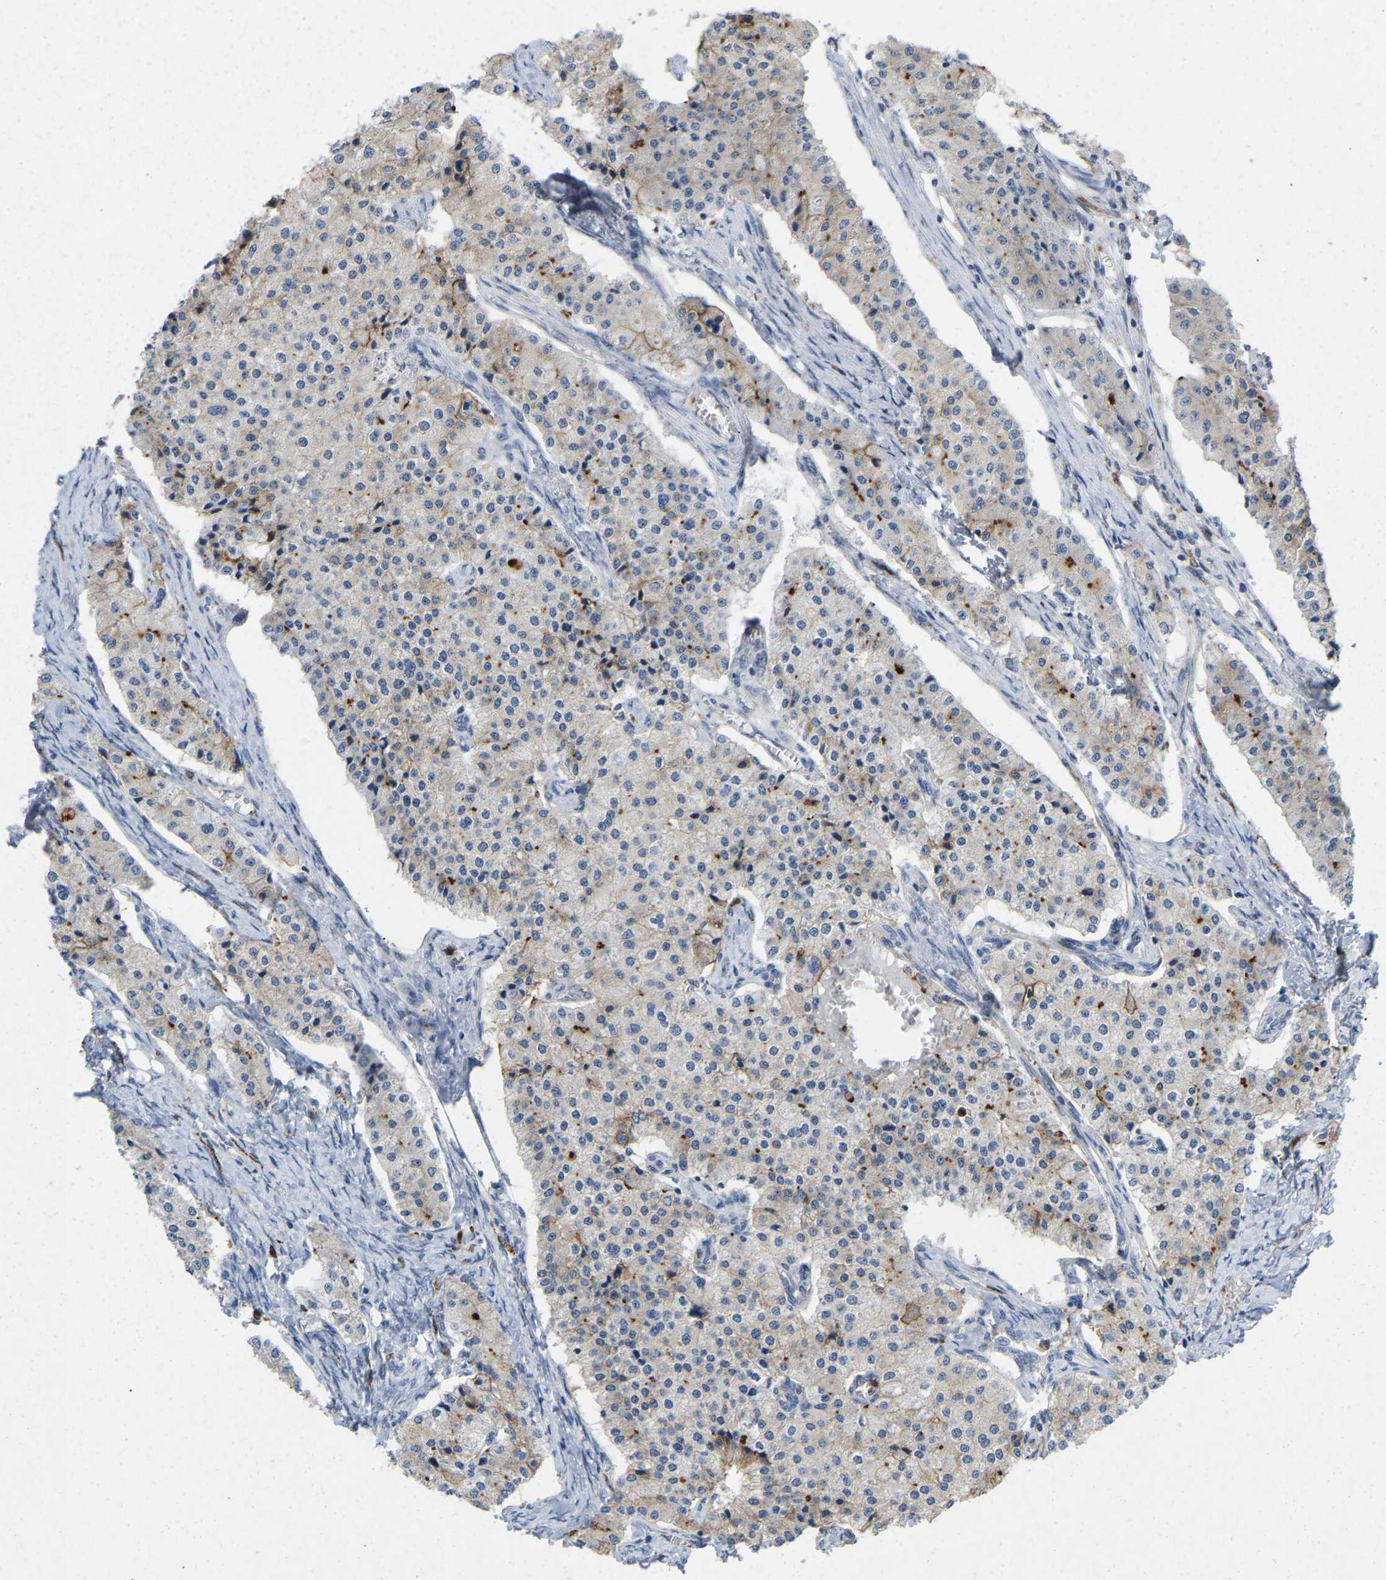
{"staining": {"intensity": "moderate", "quantity": "<25%", "location": "cytoplasmic/membranous"}, "tissue": "carcinoid", "cell_type": "Tumor cells", "image_type": "cancer", "snomed": [{"axis": "morphology", "description": "Carcinoid, malignant, NOS"}, {"axis": "topography", "description": "Colon"}], "caption": "Immunohistochemistry (IHC) photomicrograph of neoplastic tissue: carcinoid stained using IHC displays low levels of moderate protein expression localized specifically in the cytoplasmic/membranous of tumor cells, appearing as a cytoplasmic/membranous brown color.", "gene": "RHEB", "patient": {"sex": "female", "age": 52}}